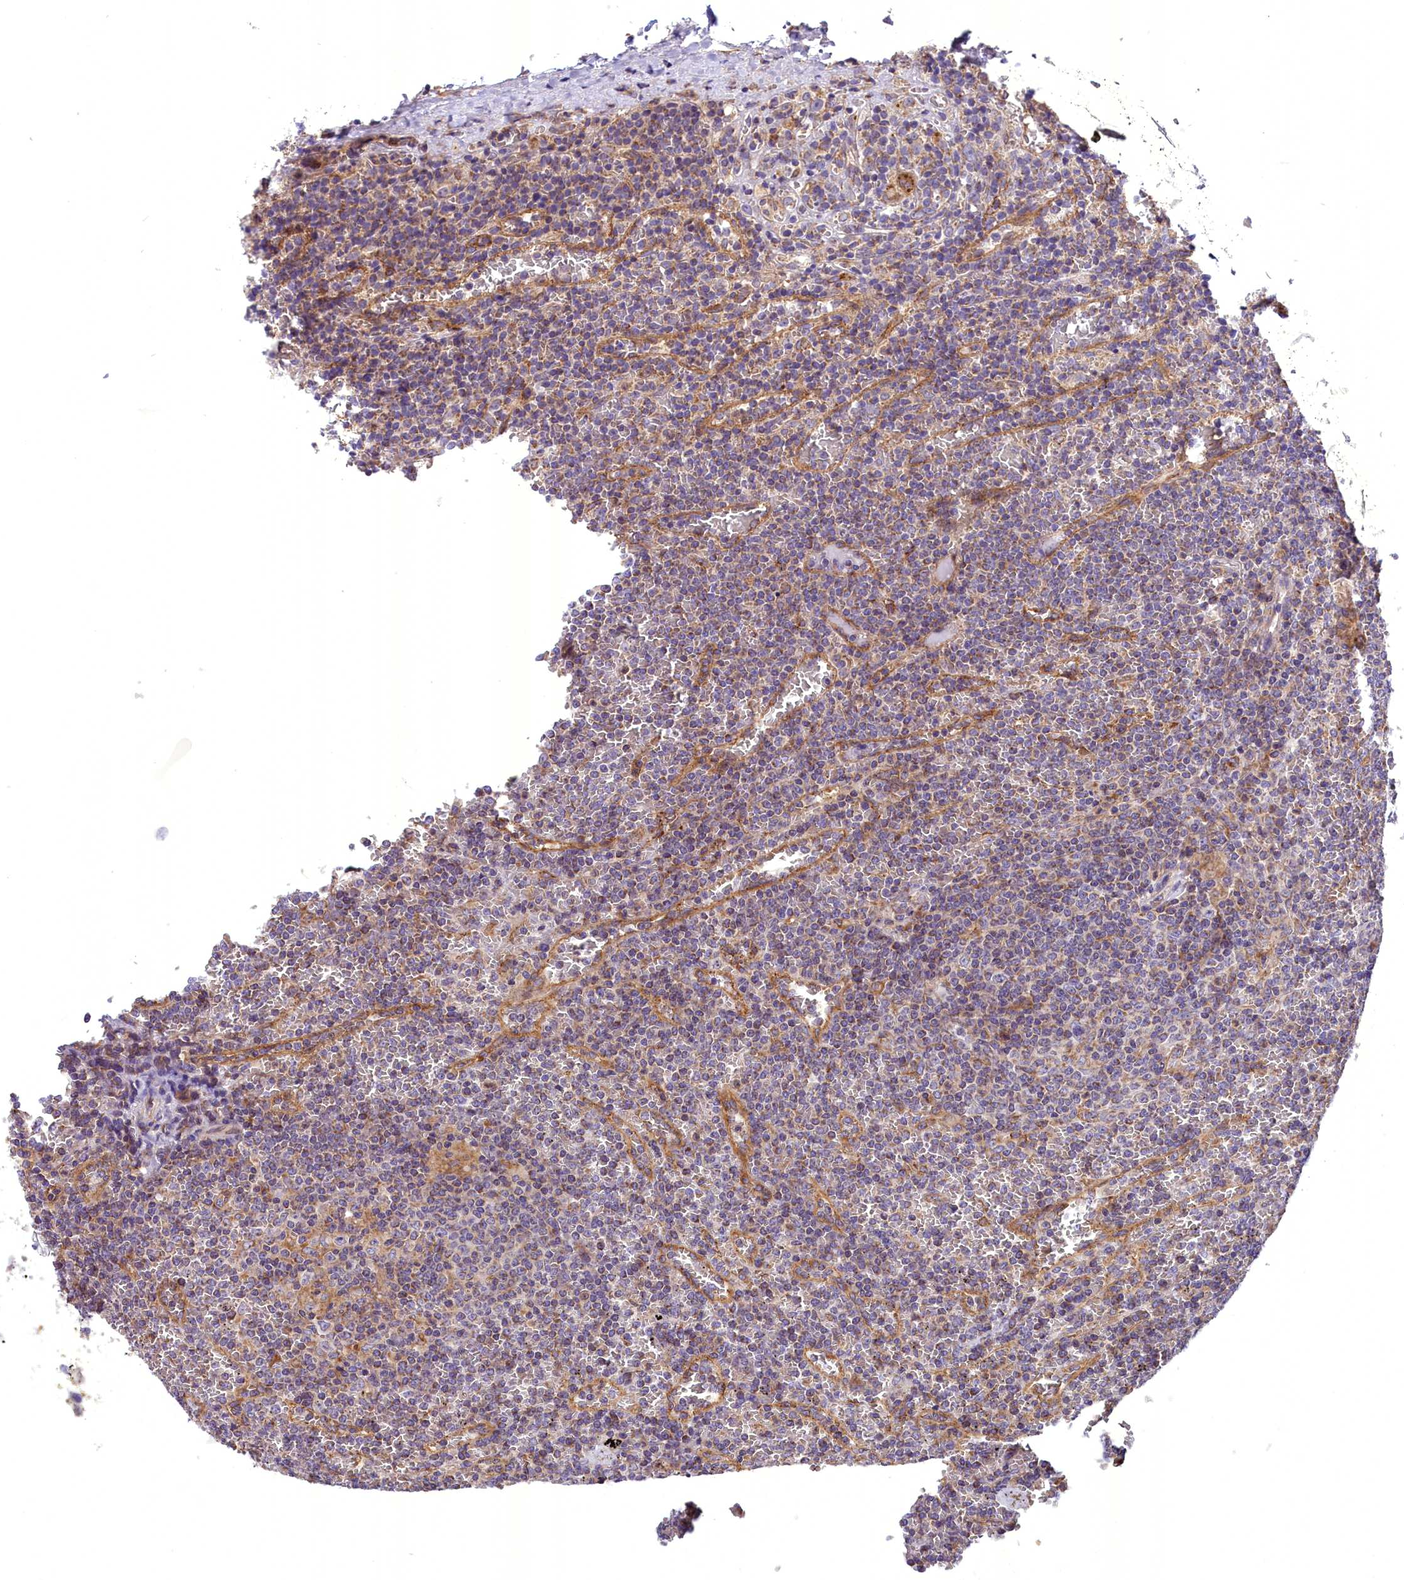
{"staining": {"intensity": "weak", "quantity": "25%-75%", "location": "cytoplasmic/membranous"}, "tissue": "lymphoma", "cell_type": "Tumor cells", "image_type": "cancer", "snomed": [{"axis": "morphology", "description": "Malignant lymphoma, non-Hodgkin's type, Low grade"}, {"axis": "topography", "description": "Spleen"}], "caption": "Weak cytoplasmic/membranous protein expression is present in about 25%-75% of tumor cells in lymphoma.", "gene": "DNAJB9", "patient": {"sex": "female", "age": 19}}